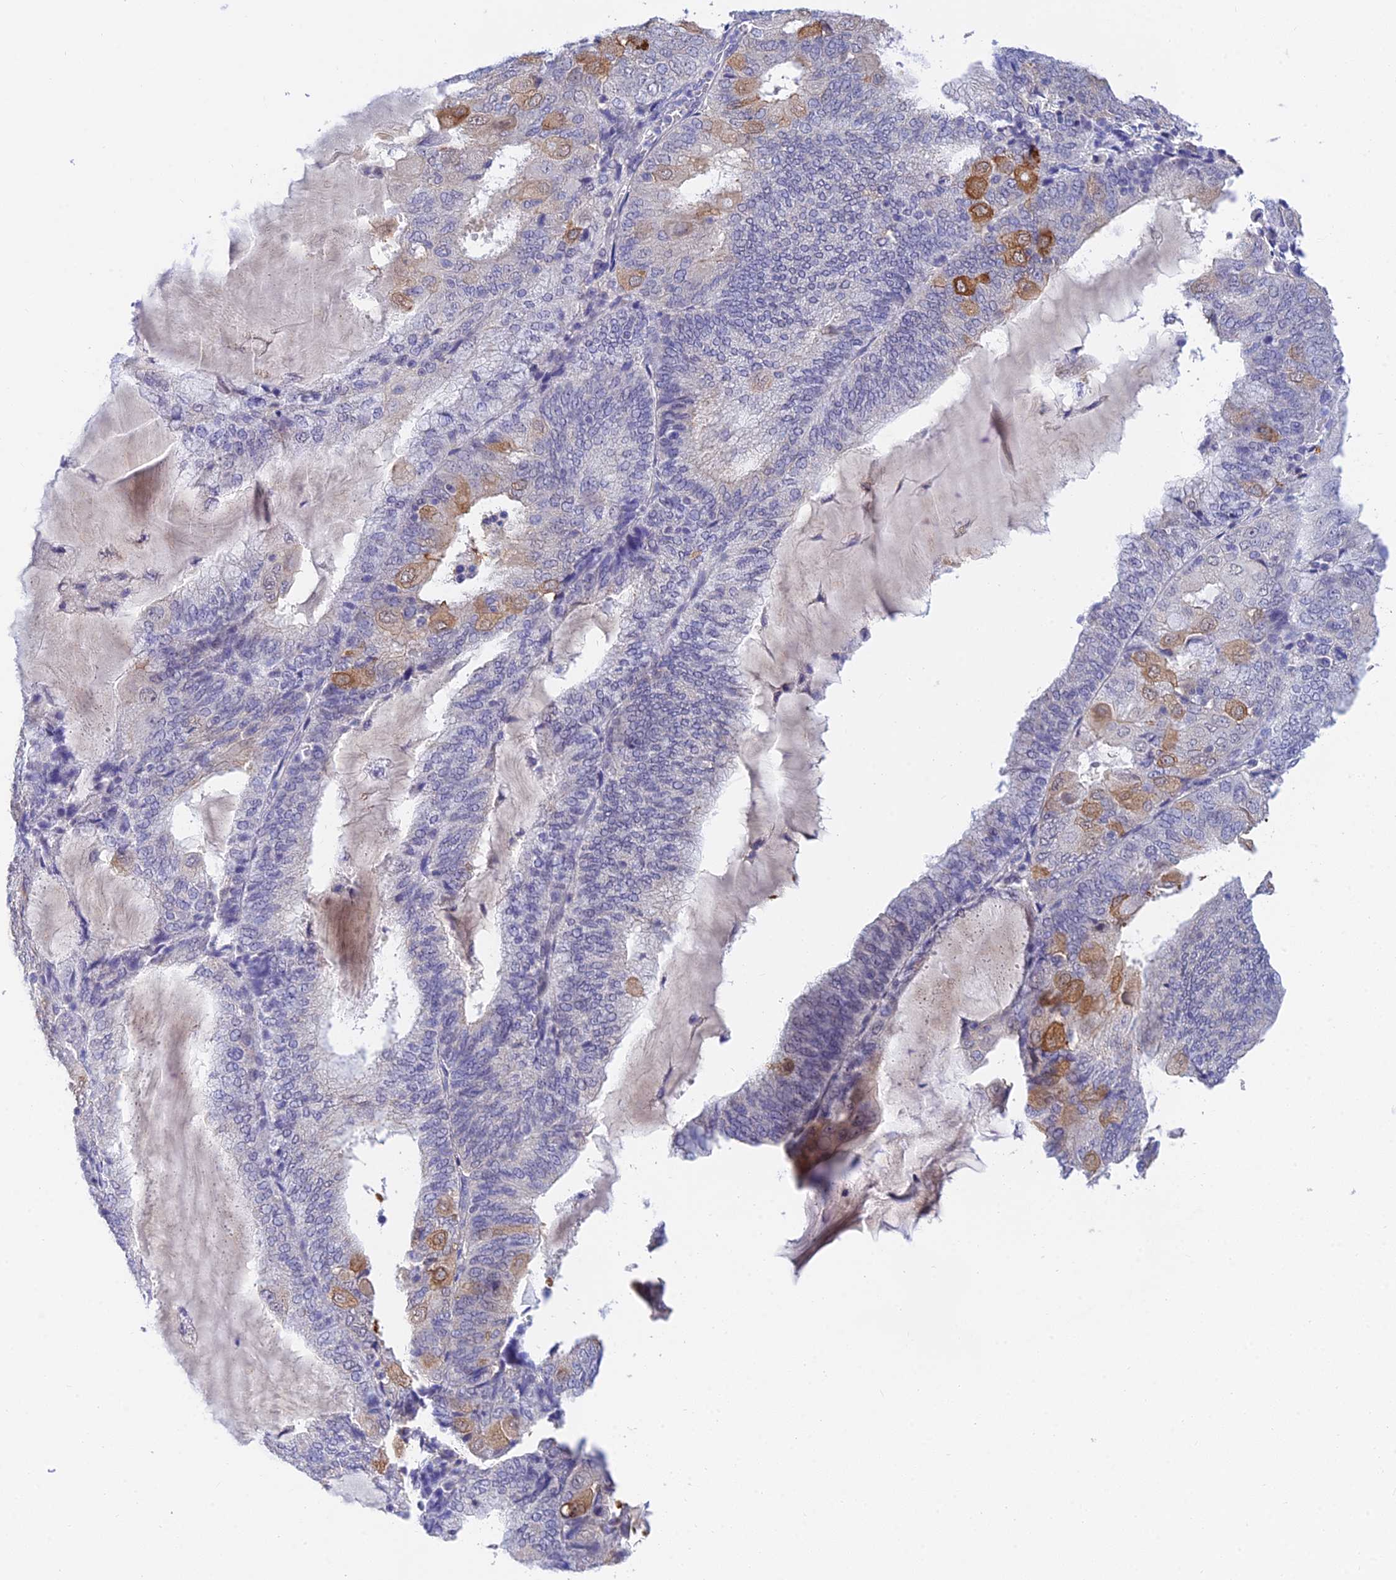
{"staining": {"intensity": "moderate", "quantity": "<25%", "location": "cytoplasmic/membranous"}, "tissue": "endometrial cancer", "cell_type": "Tumor cells", "image_type": "cancer", "snomed": [{"axis": "morphology", "description": "Adenocarcinoma, NOS"}, {"axis": "topography", "description": "Endometrium"}], "caption": "Protein expression analysis of human endometrial adenocarcinoma reveals moderate cytoplasmic/membranous positivity in approximately <25% of tumor cells.", "gene": "HOXB1", "patient": {"sex": "female", "age": 81}}